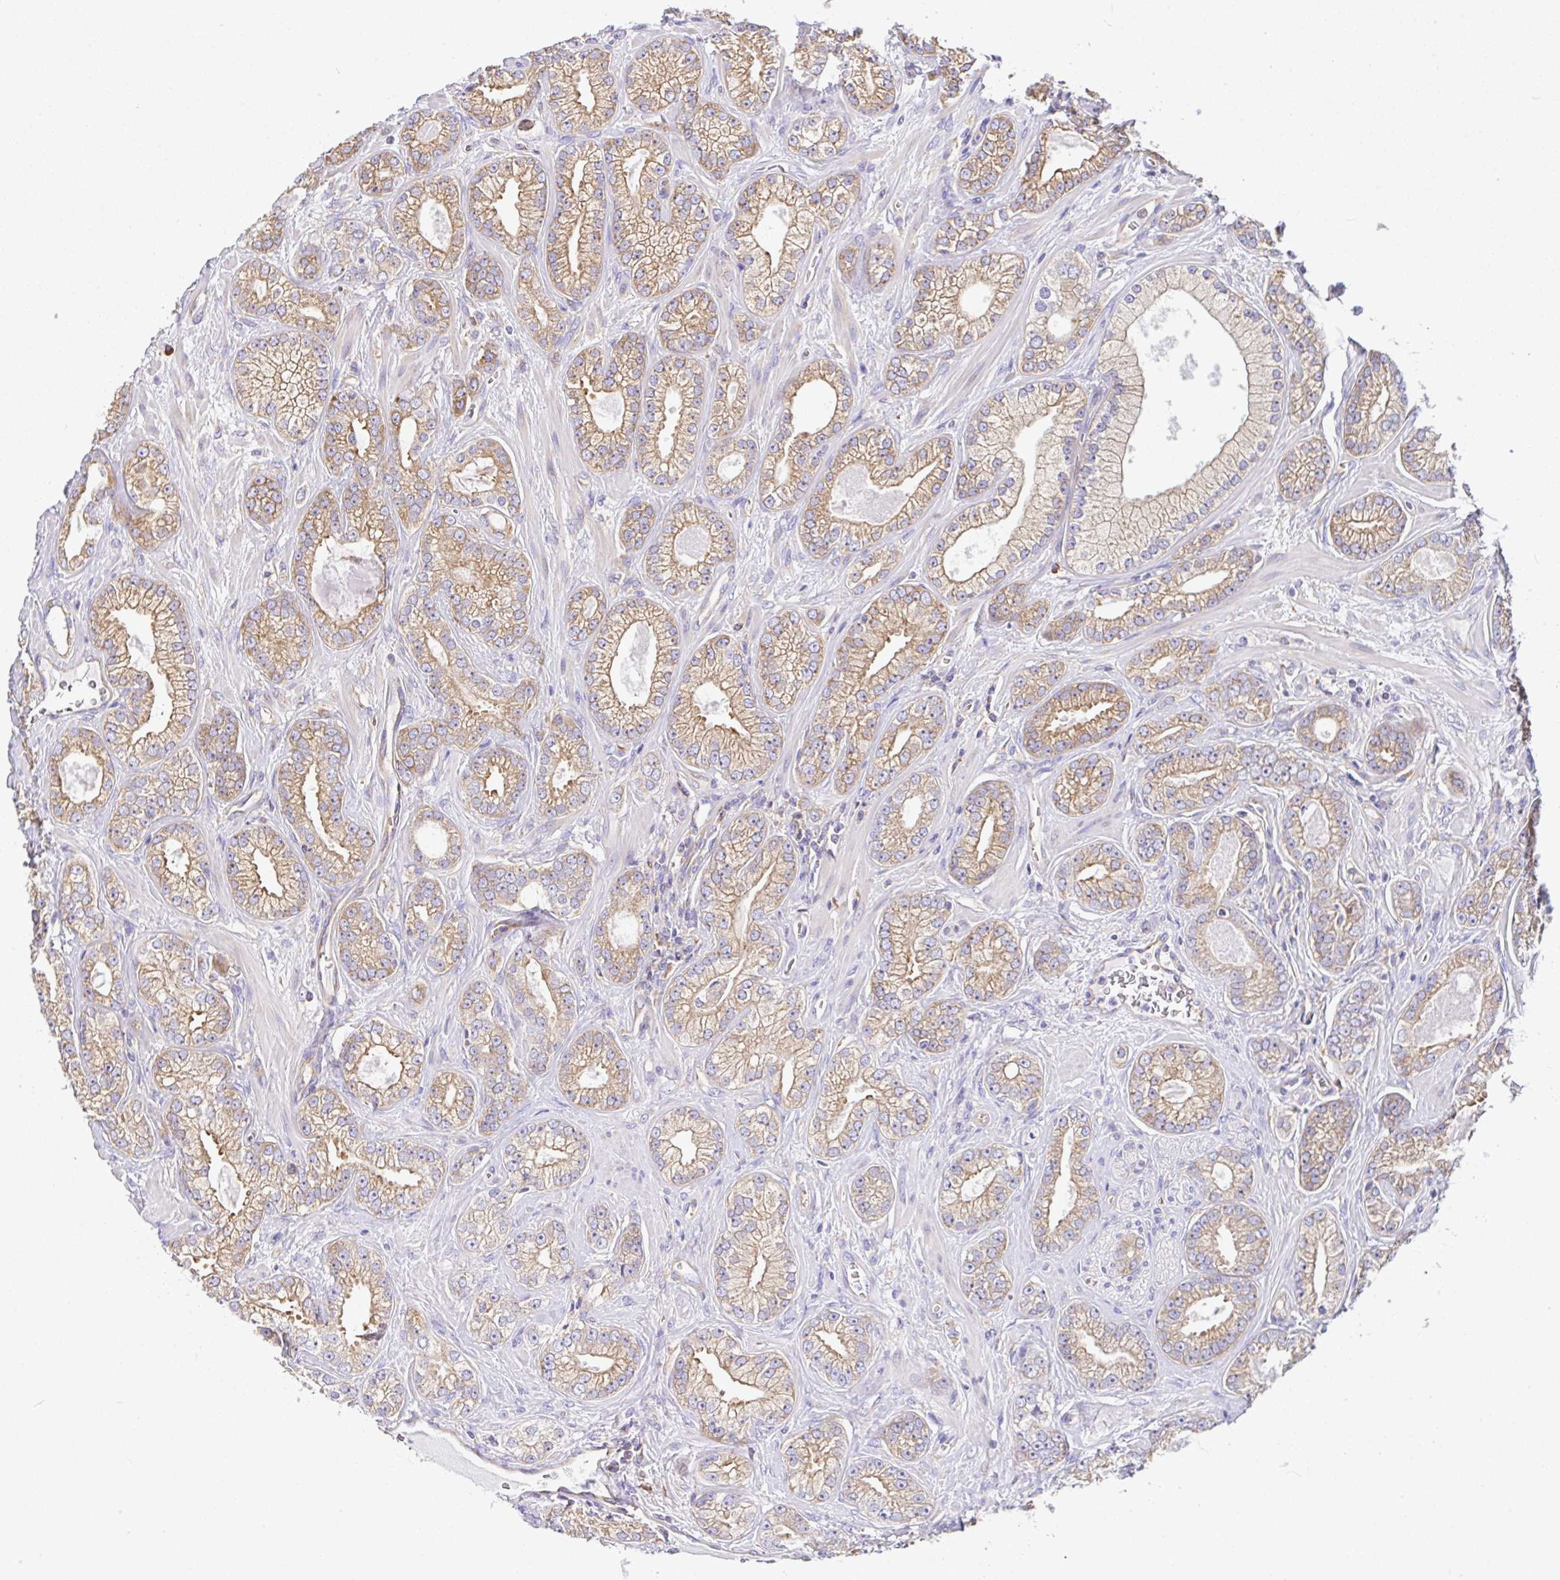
{"staining": {"intensity": "moderate", "quantity": "25%-75%", "location": "cytoplasmic/membranous"}, "tissue": "prostate cancer", "cell_type": "Tumor cells", "image_type": "cancer", "snomed": [{"axis": "morphology", "description": "Adenocarcinoma, High grade"}, {"axis": "topography", "description": "Prostate"}], "caption": "Protein expression by immunohistochemistry (IHC) shows moderate cytoplasmic/membranous staining in about 25%-75% of tumor cells in prostate adenocarcinoma (high-grade).", "gene": "GFPT2", "patient": {"sex": "male", "age": 66}}